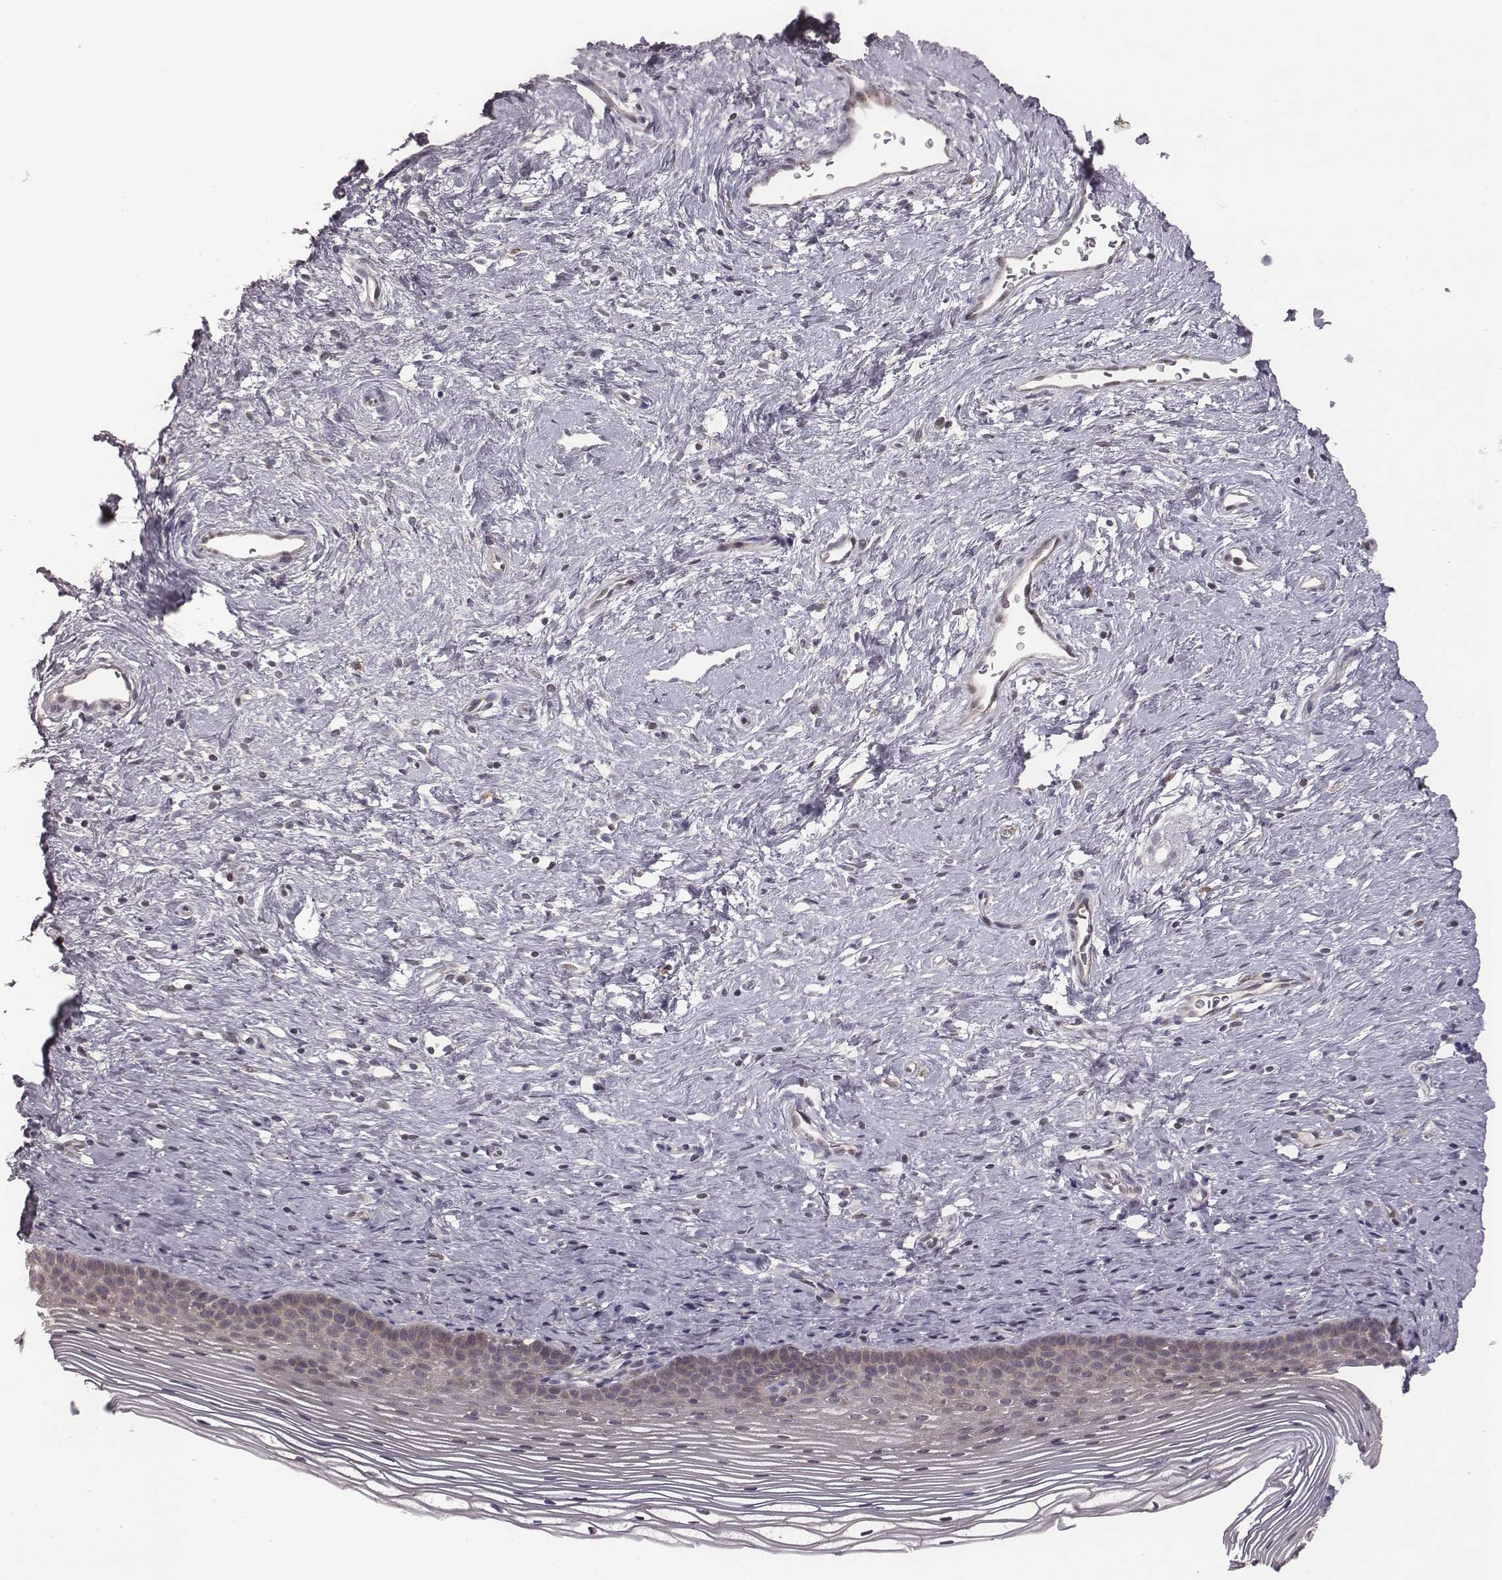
{"staining": {"intensity": "negative", "quantity": "none", "location": "none"}, "tissue": "cervix", "cell_type": "Glandular cells", "image_type": "normal", "snomed": [{"axis": "morphology", "description": "Normal tissue, NOS"}, {"axis": "topography", "description": "Cervix"}], "caption": "This is an immunohistochemistry (IHC) image of benign human cervix. There is no expression in glandular cells.", "gene": "BICDL1", "patient": {"sex": "female", "age": 39}}